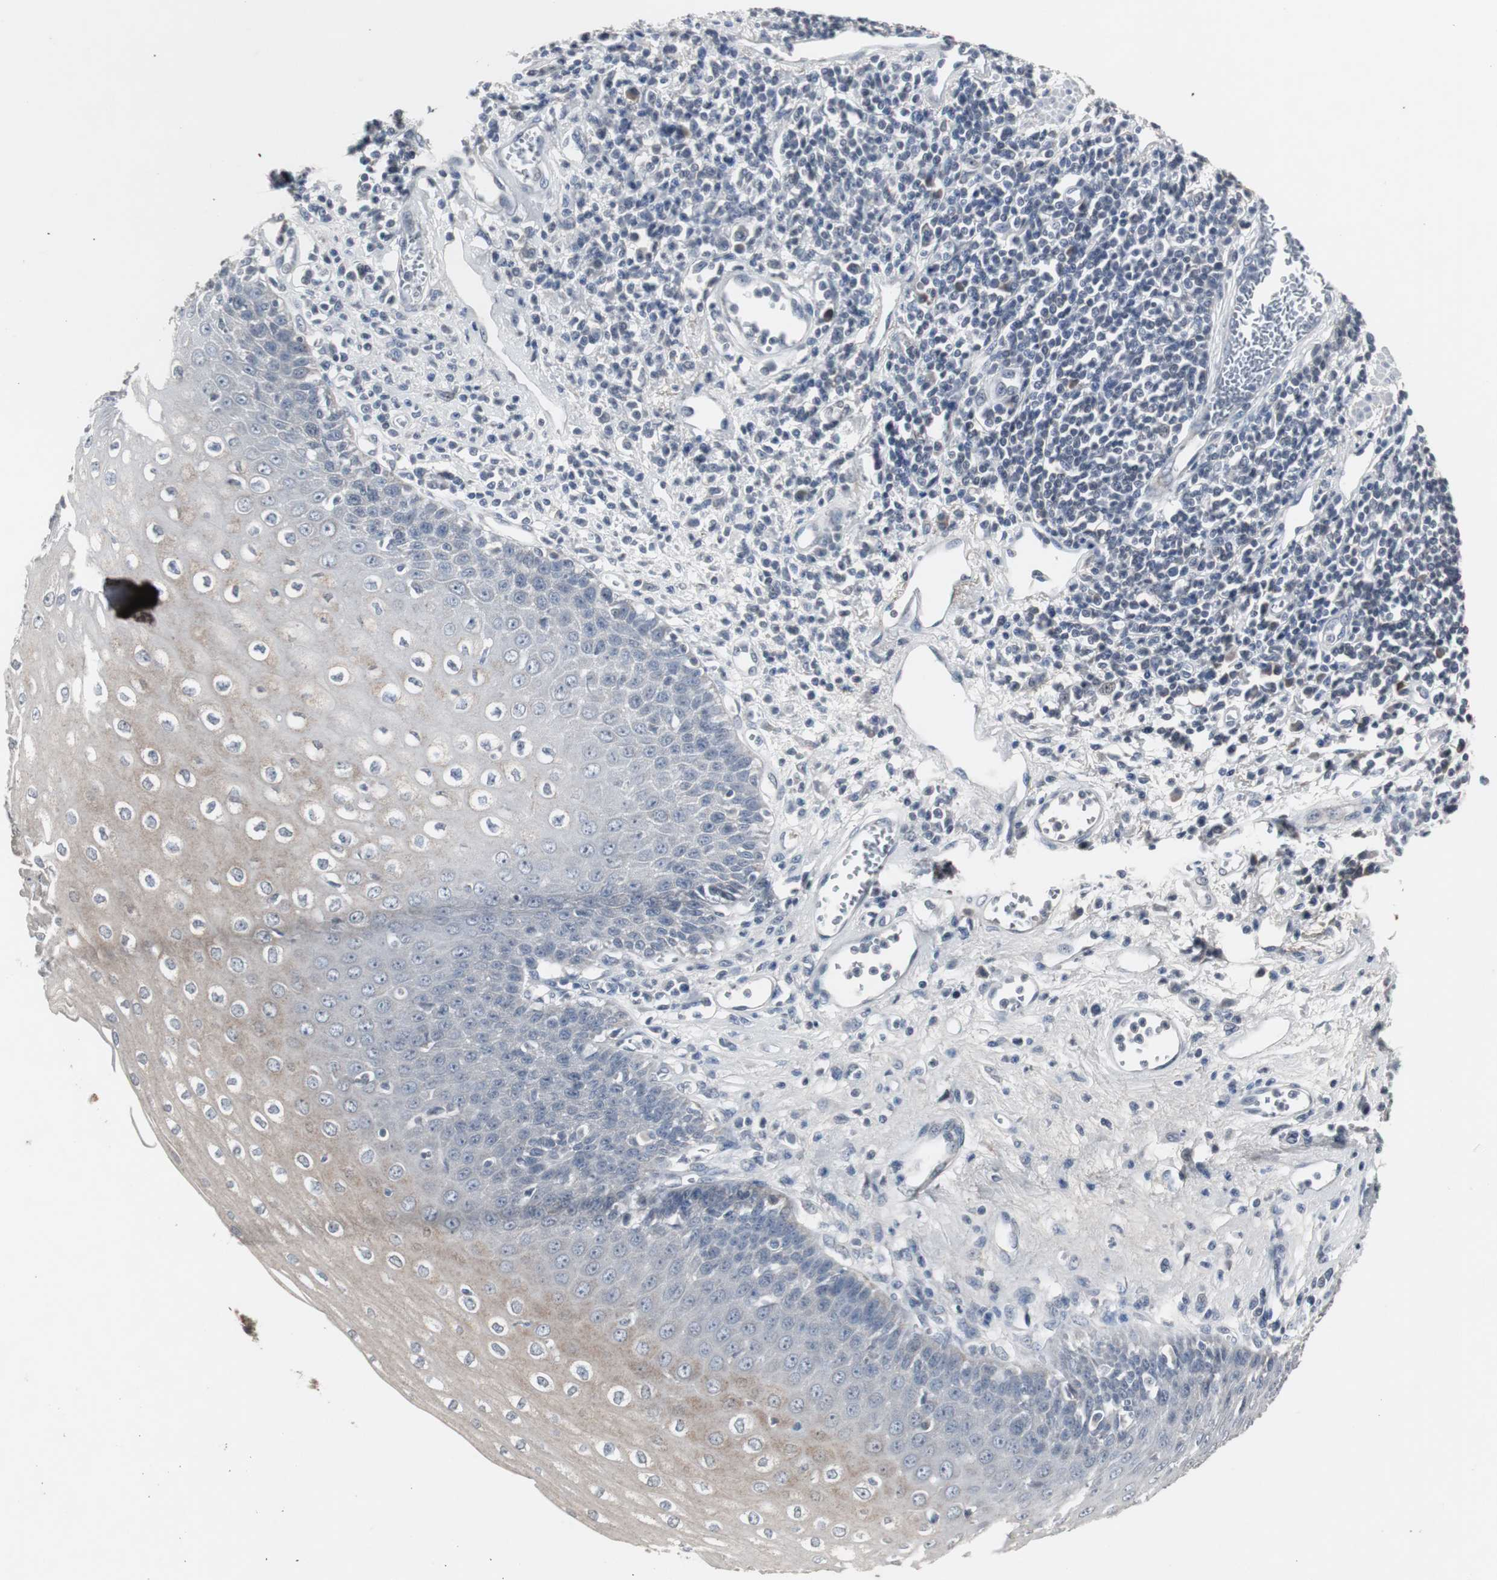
{"staining": {"intensity": "moderate", "quantity": "<25%", "location": "cytoplasmic/membranous"}, "tissue": "esophagus", "cell_type": "Squamous epithelial cells", "image_type": "normal", "snomed": [{"axis": "morphology", "description": "Normal tissue, NOS"}, {"axis": "morphology", "description": "Squamous cell carcinoma, NOS"}, {"axis": "topography", "description": "Esophagus"}], "caption": "High-power microscopy captured an immunohistochemistry (IHC) image of benign esophagus, revealing moderate cytoplasmic/membranous staining in about <25% of squamous epithelial cells. (DAB IHC, brown staining for protein, blue staining for nuclei).", "gene": "ACAA1", "patient": {"sex": "male", "age": 65}}